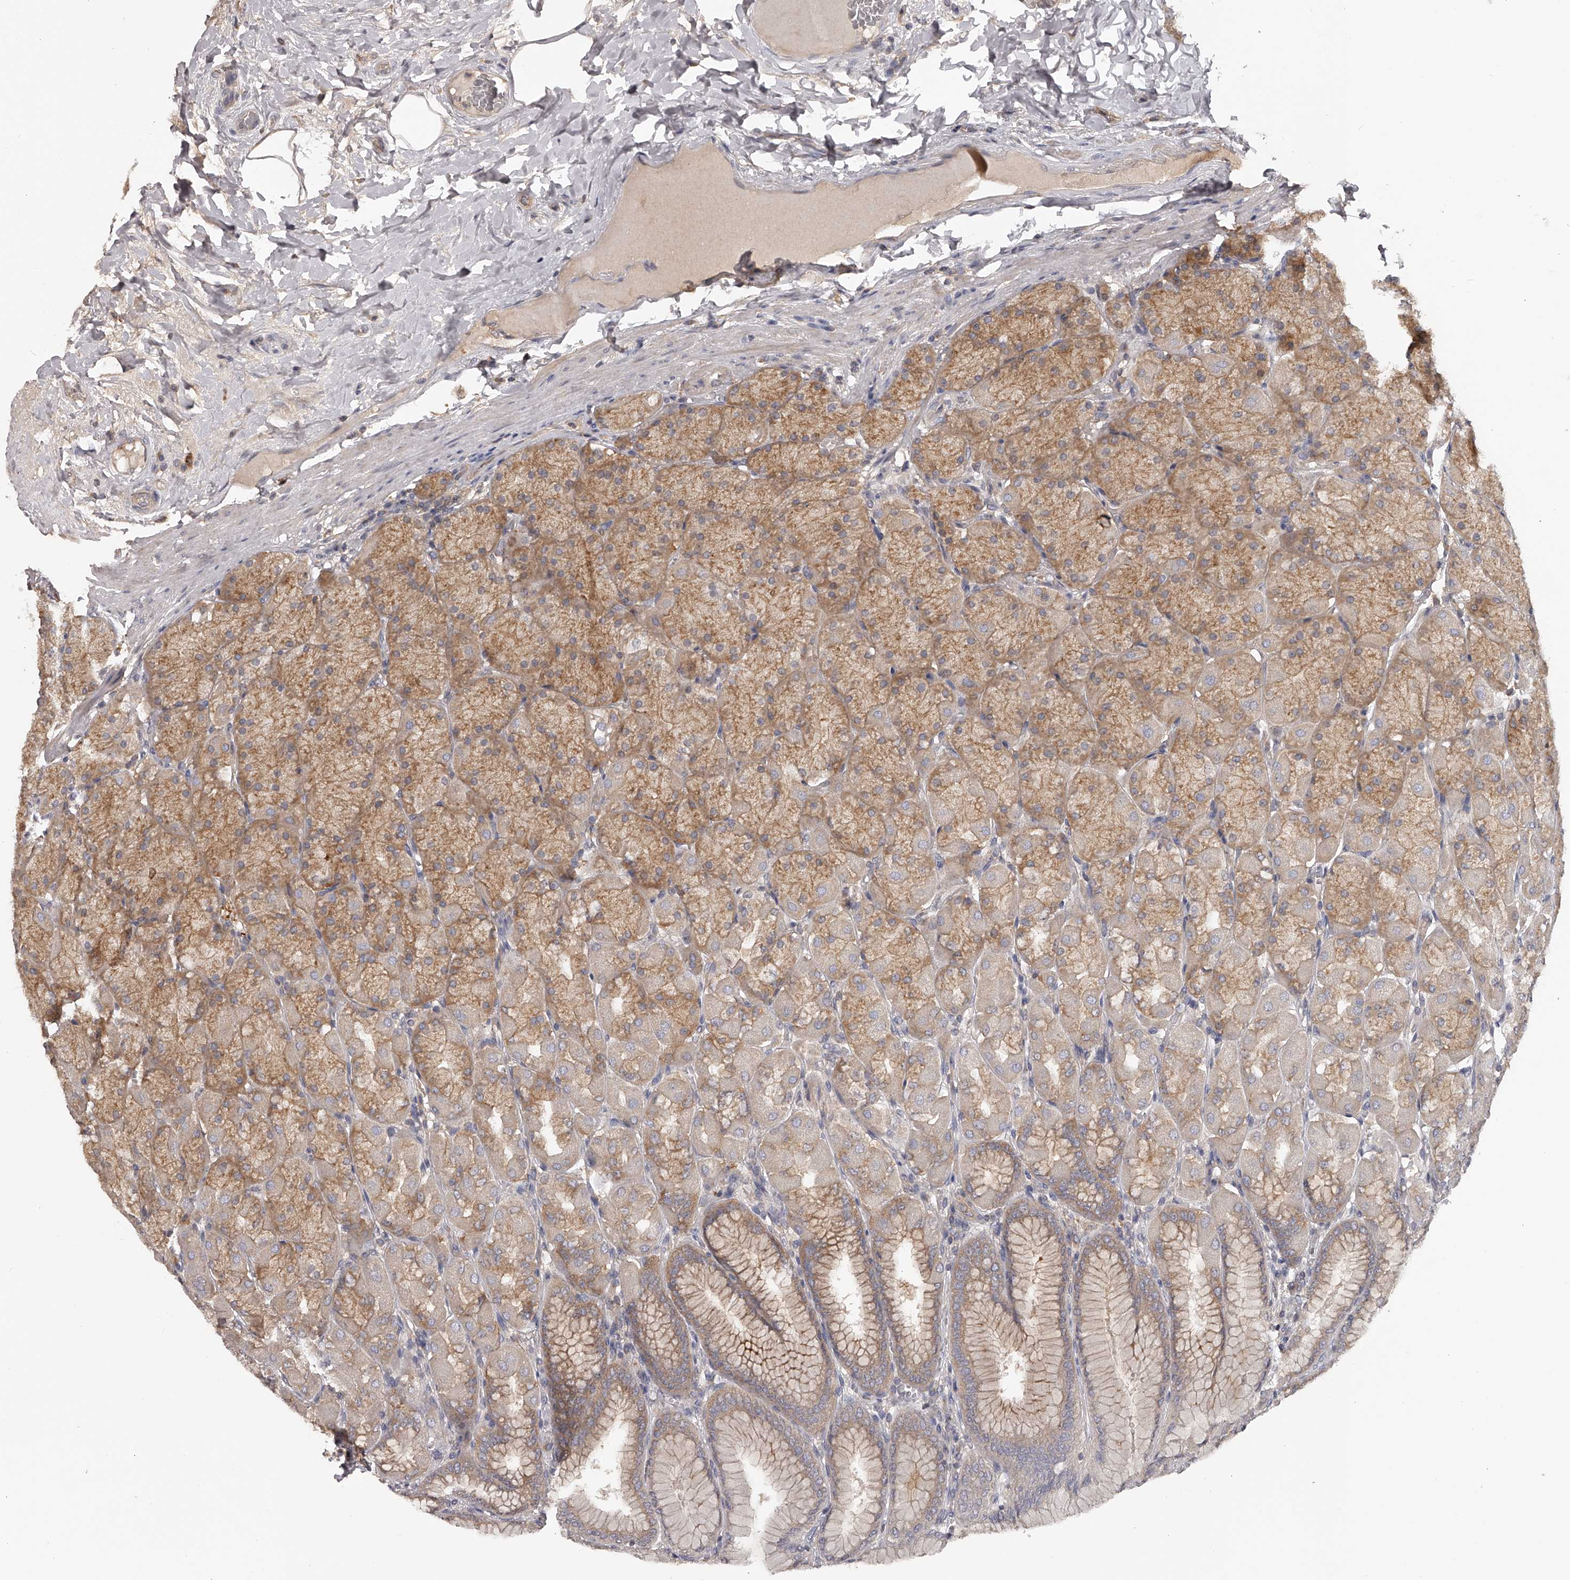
{"staining": {"intensity": "moderate", "quantity": ">75%", "location": "cytoplasmic/membranous"}, "tissue": "stomach", "cell_type": "Glandular cells", "image_type": "normal", "snomed": [{"axis": "morphology", "description": "Normal tissue, NOS"}, {"axis": "topography", "description": "Stomach, upper"}], "caption": "Brown immunohistochemical staining in normal stomach reveals moderate cytoplasmic/membranous expression in approximately >75% of glandular cells.", "gene": "TNN", "patient": {"sex": "female", "age": 56}}